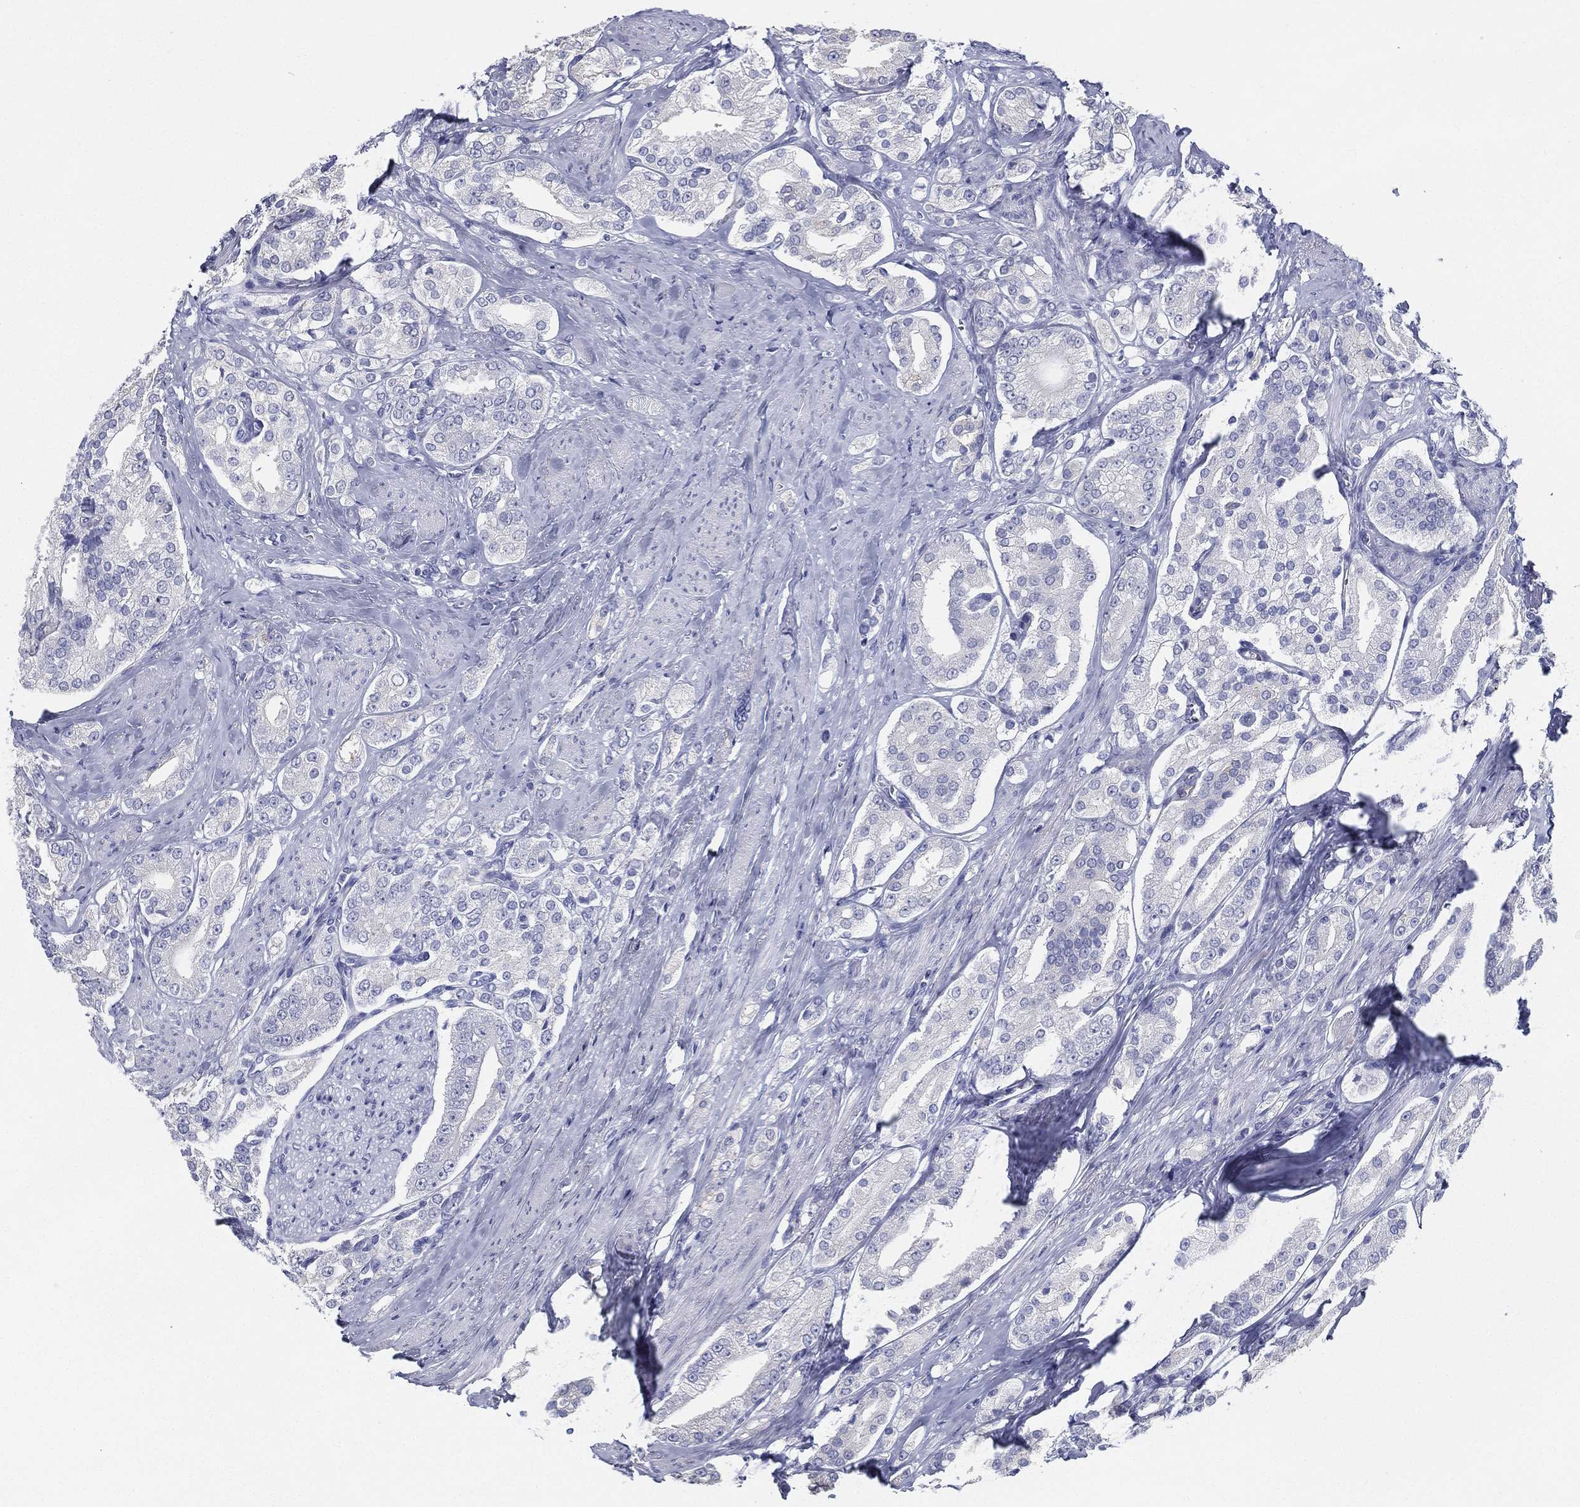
{"staining": {"intensity": "negative", "quantity": "none", "location": "none"}, "tissue": "prostate cancer", "cell_type": "Tumor cells", "image_type": "cancer", "snomed": [{"axis": "morphology", "description": "Adenocarcinoma, NOS"}, {"axis": "topography", "description": "Prostate and seminal vesicle, NOS"}, {"axis": "topography", "description": "Prostate"}], "caption": "Immunohistochemistry of human prostate cancer reveals no positivity in tumor cells.", "gene": "RSPH4A", "patient": {"sex": "male", "age": 67}}